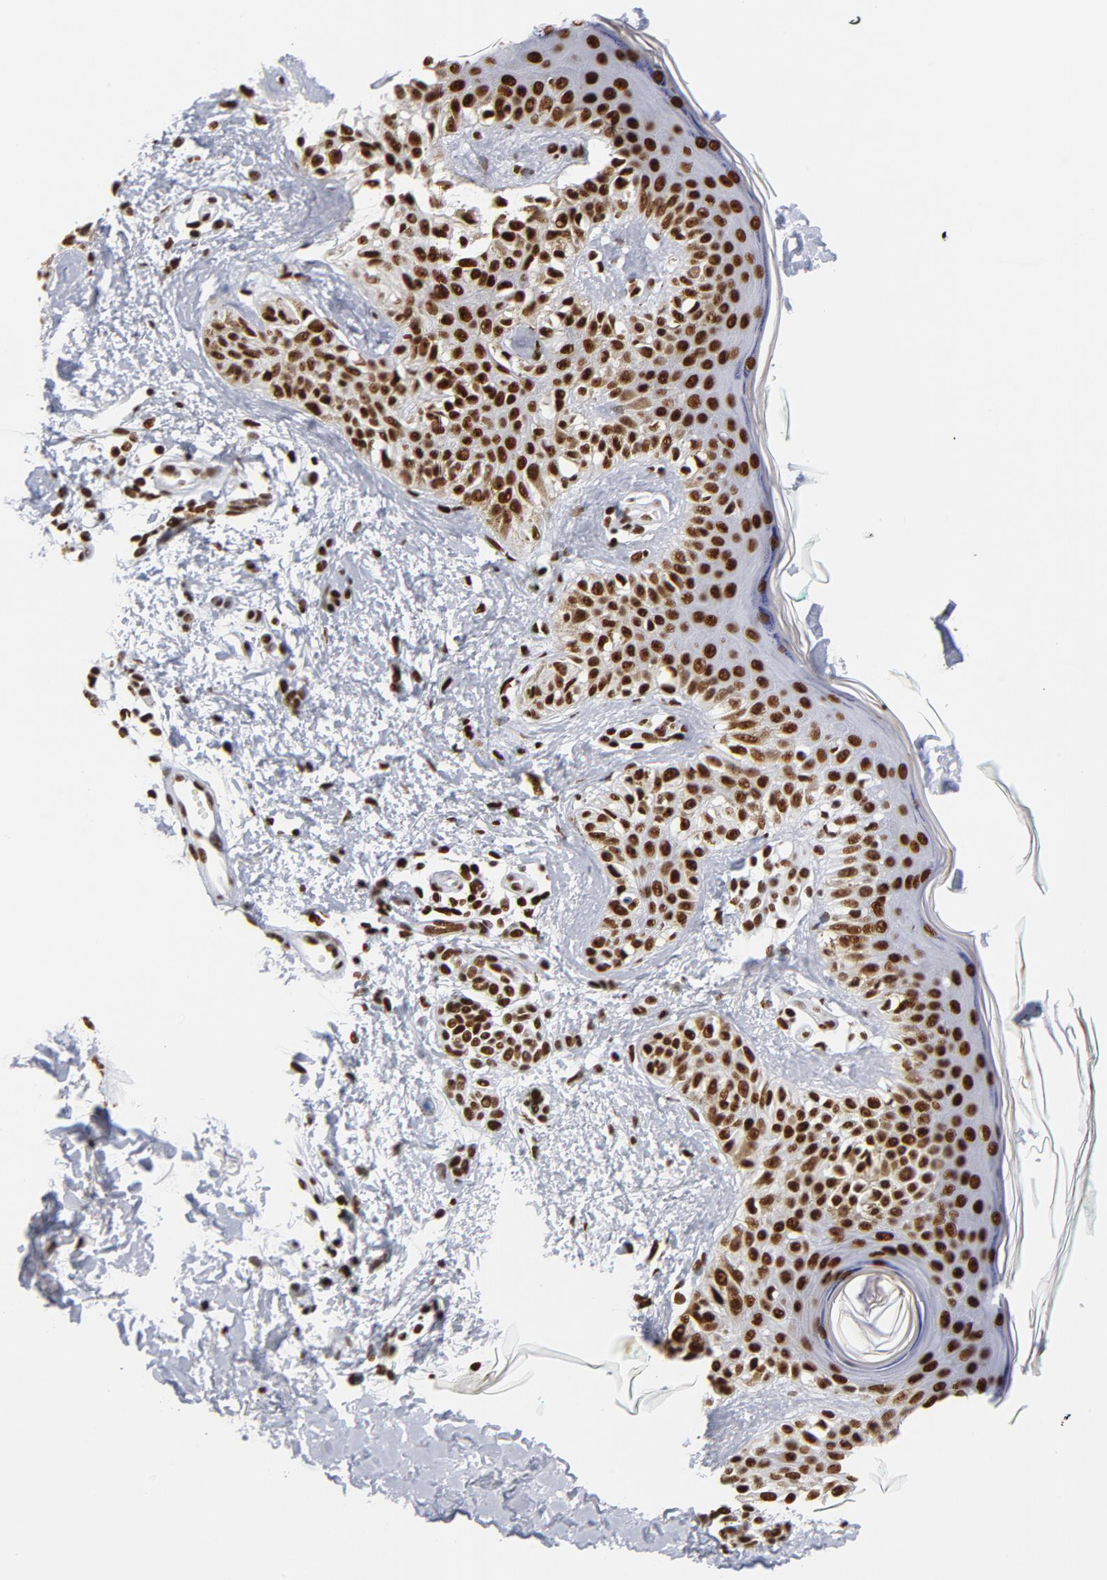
{"staining": {"intensity": "strong", "quantity": ">75%", "location": "nuclear"}, "tissue": "melanoma", "cell_type": "Tumor cells", "image_type": "cancer", "snomed": [{"axis": "morphology", "description": "Normal tissue, NOS"}, {"axis": "morphology", "description": "Malignant melanoma, NOS"}, {"axis": "topography", "description": "Skin"}], "caption": "The micrograph shows a brown stain indicating the presence of a protein in the nuclear of tumor cells in malignant melanoma. The staining was performed using DAB, with brown indicating positive protein expression. Nuclei are stained blue with hematoxylin.", "gene": "TOP2B", "patient": {"sex": "male", "age": 83}}